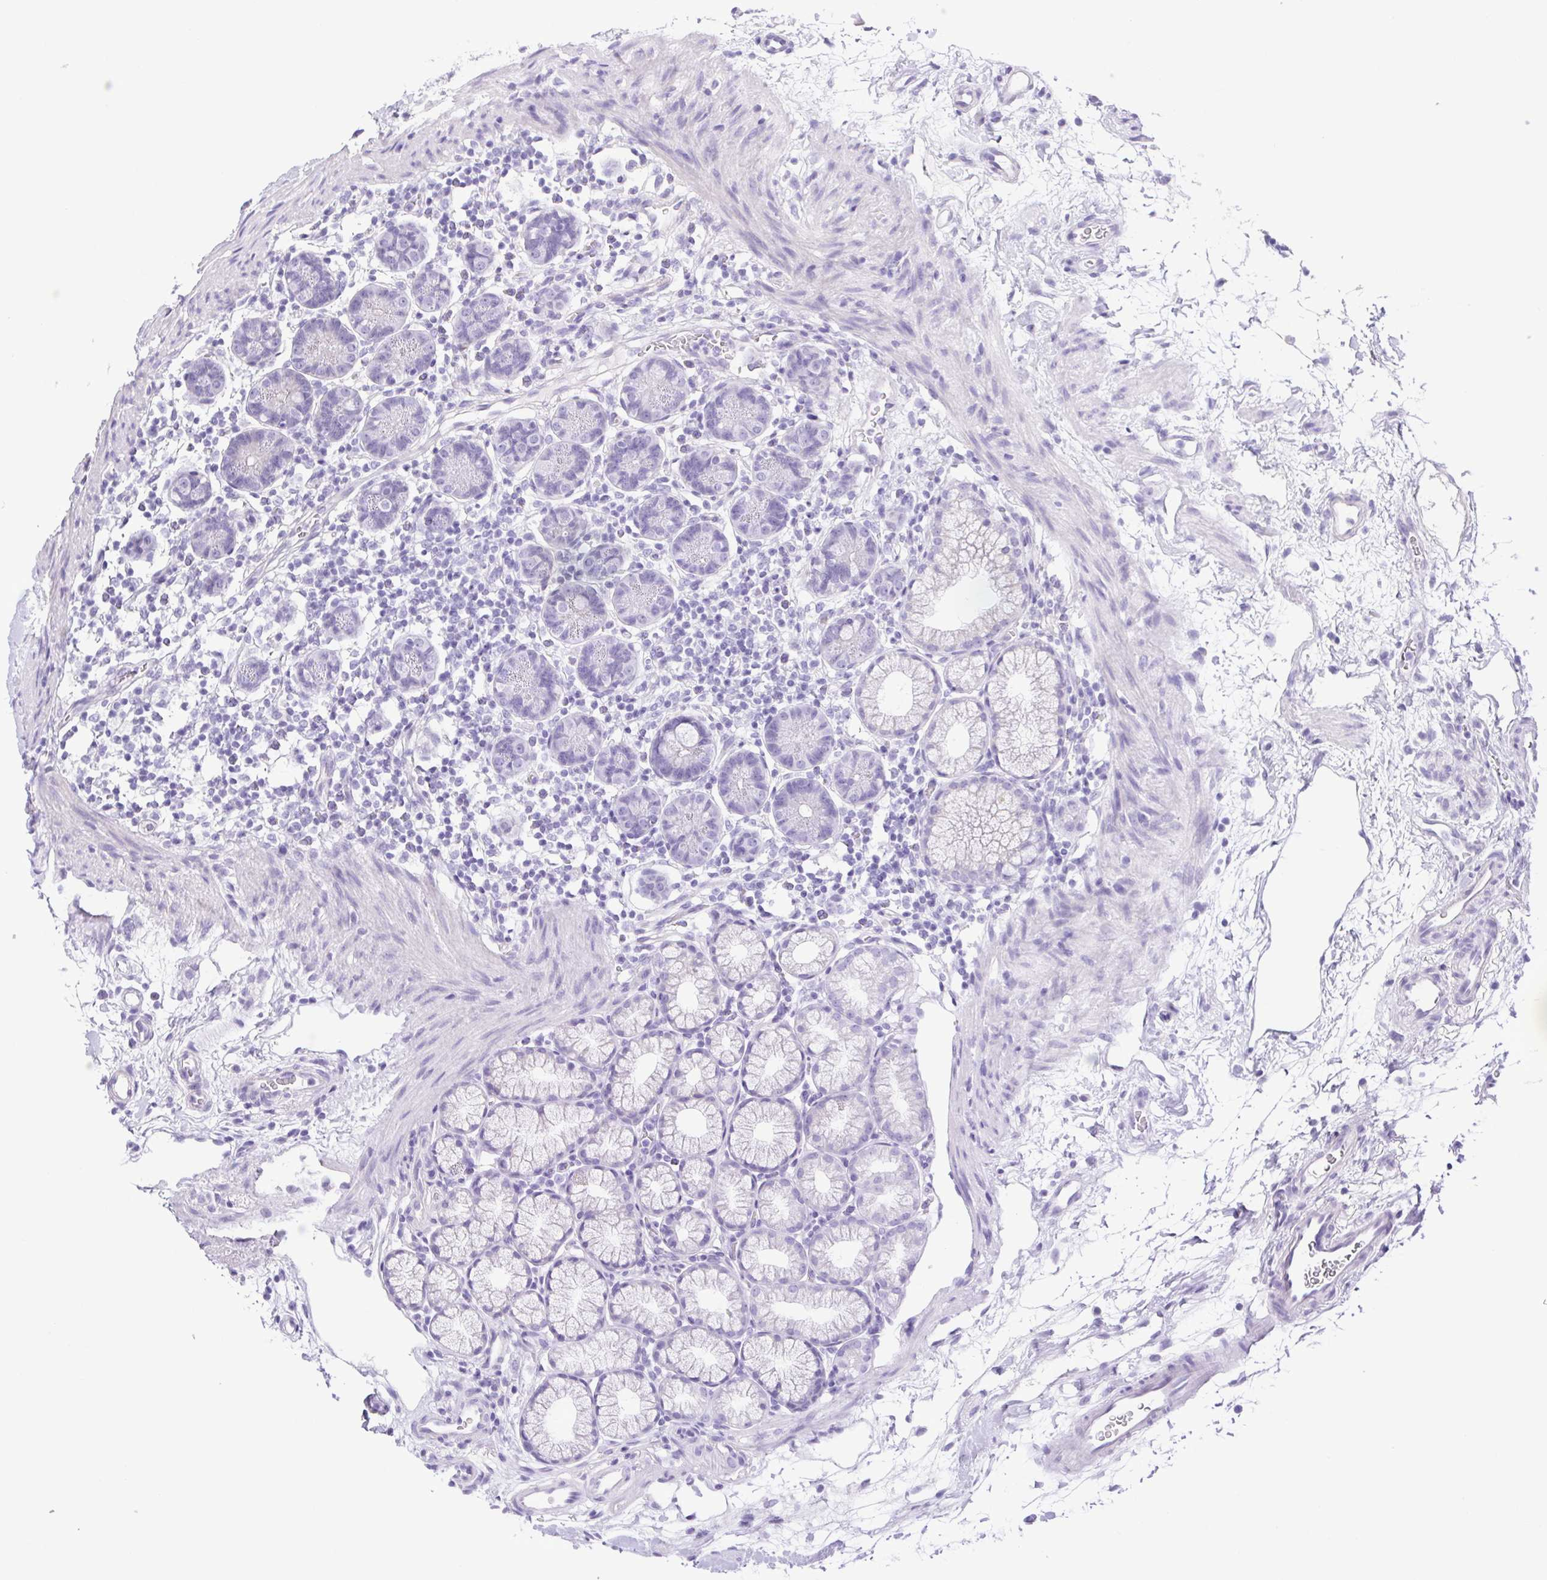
{"staining": {"intensity": "negative", "quantity": "none", "location": "none"}, "tissue": "duodenum", "cell_type": "Glandular cells", "image_type": "normal", "snomed": [{"axis": "morphology", "description": "Normal tissue, NOS"}, {"axis": "topography", "description": "Pancreas"}, {"axis": "topography", "description": "Duodenum"}], "caption": "The image shows no staining of glandular cells in unremarkable duodenum.", "gene": "CDSN", "patient": {"sex": "male", "age": 59}}